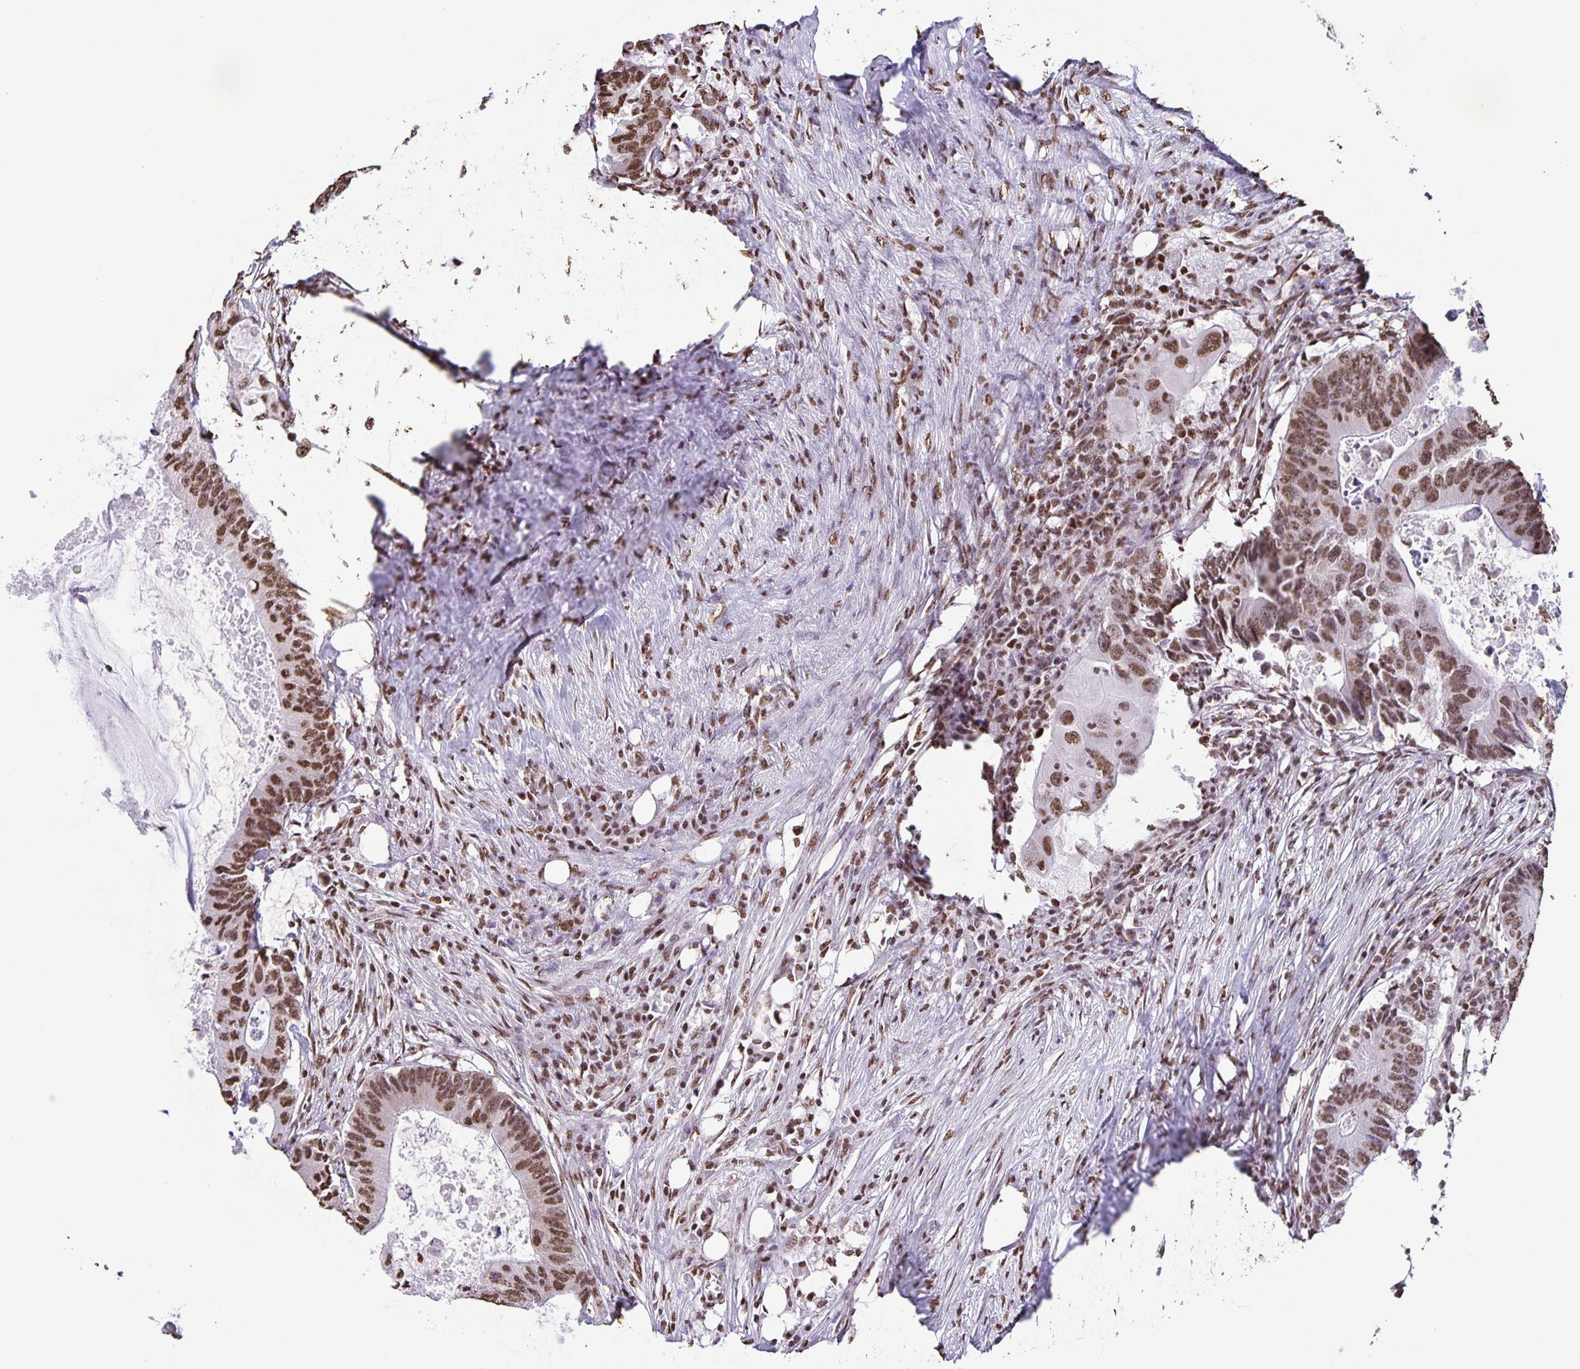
{"staining": {"intensity": "moderate", "quantity": ">75%", "location": "nuclear"}, "tissue": "colorectal cancer", "cell_type": "Tumor cells", "image_type": "cancer", "snomed": [{"axis": "morphology", "description": "Adenocarcinoma, NOS"}, {"axis": "topography", "description": "Colon"}], "caption": "IHC of colorectal cancer displays medium levels of moderate nuclear staining in approximately >75% of tumor cells. The protein is stained brown, and the nuclei are stained in blue (DAB IHC with brightfield microscopy, high magnification).", "gene": "DUT", "patient": {"sex": "male", "age": 71}}